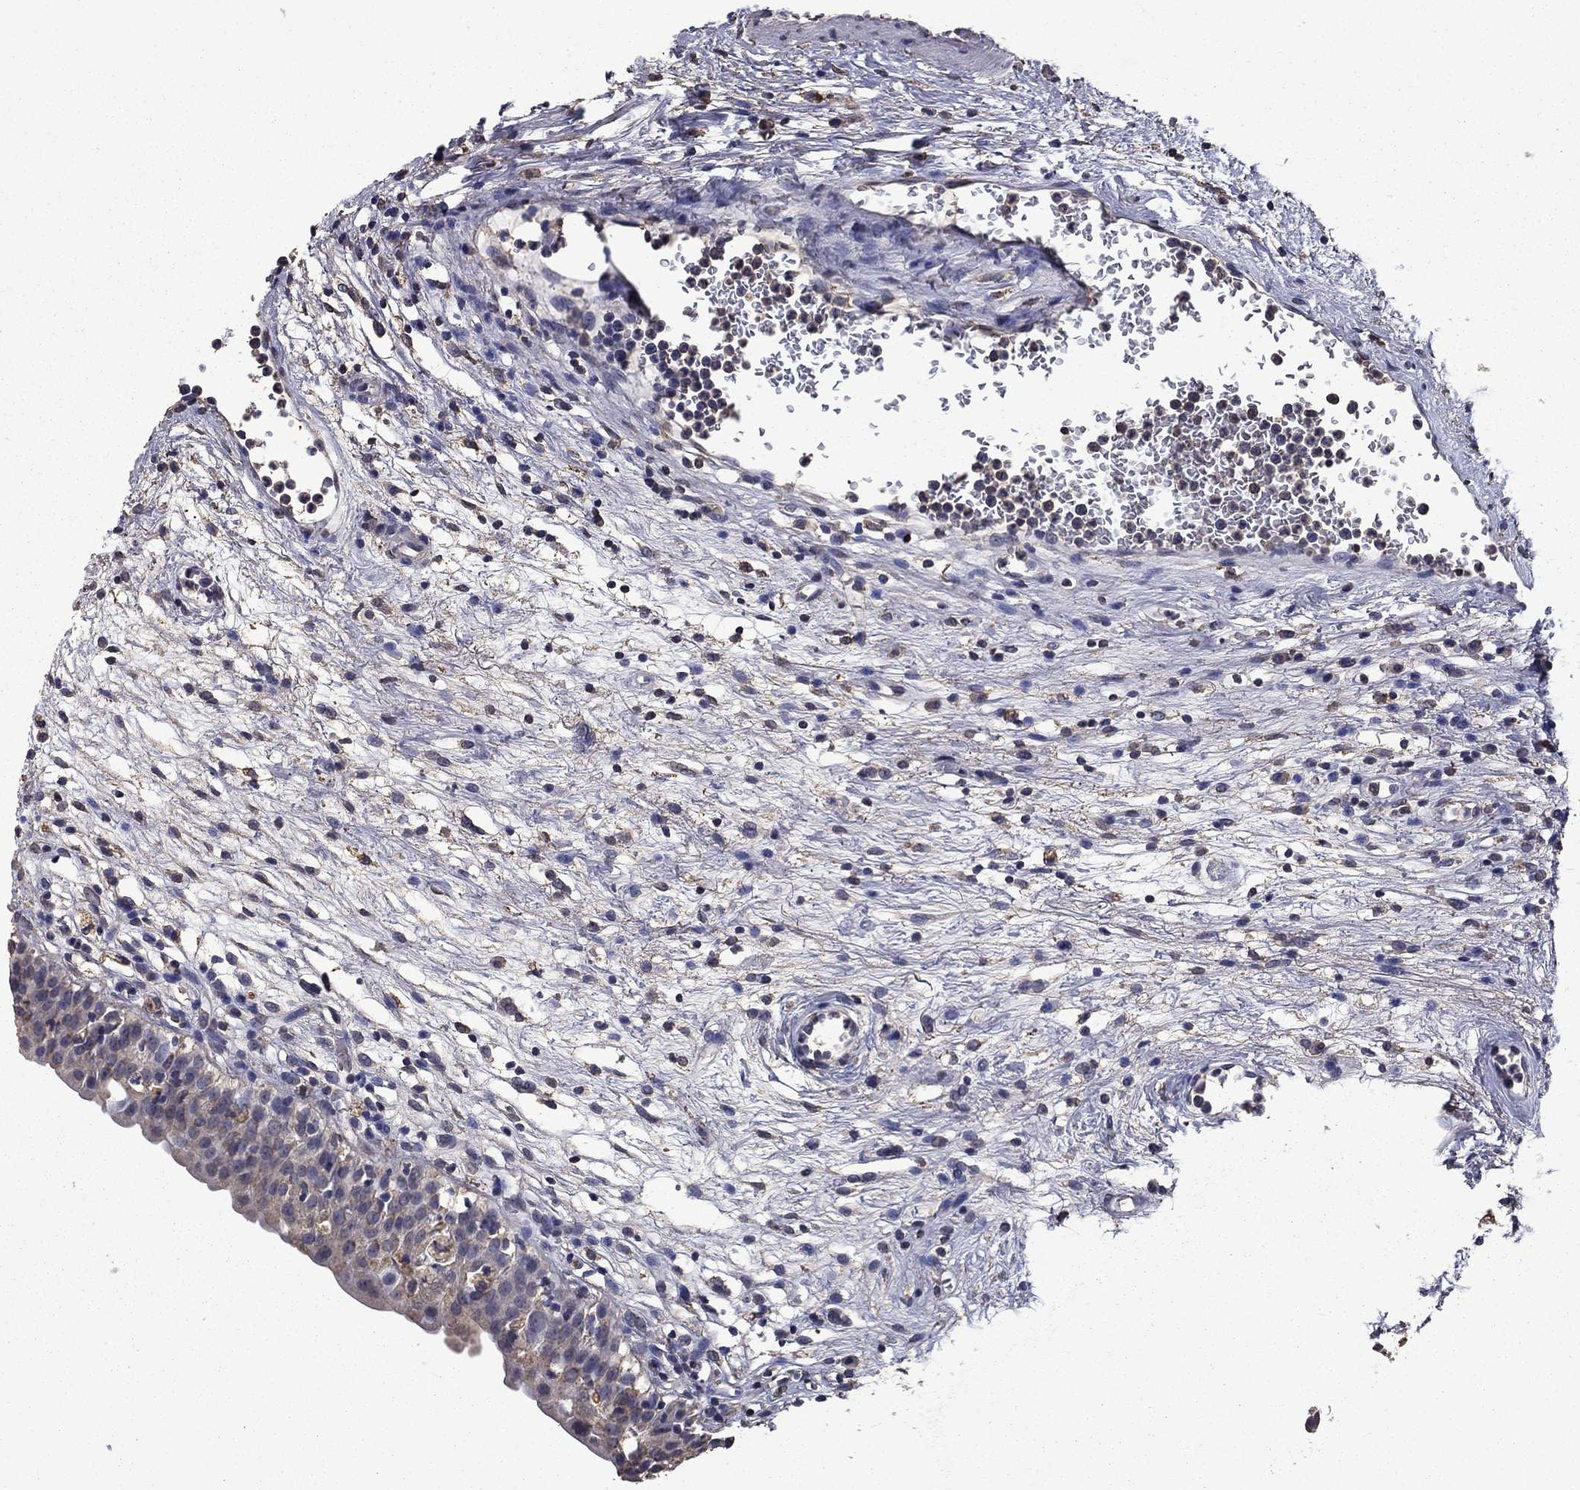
{"staining": {"intensity": "weak", "quantity": "<25%", "location": "cytoplasmic/membranous"}, "tissue": "urinary bladder", "cell_type": "Urothelial cells", "image_type": "normal", "snomed": [{"axis": "morphology", "description": "Normal tissue, NOS"}, {"axis": "topography", "description": "Urinary bladder"}], "caption": "Immunohistochemistry (IHC) of unremarkable human urinary bladder demonstrates no expression in urothelial cells.", "gene": "MFAP3L", "patient": {"sex": "male", "age": 76}}